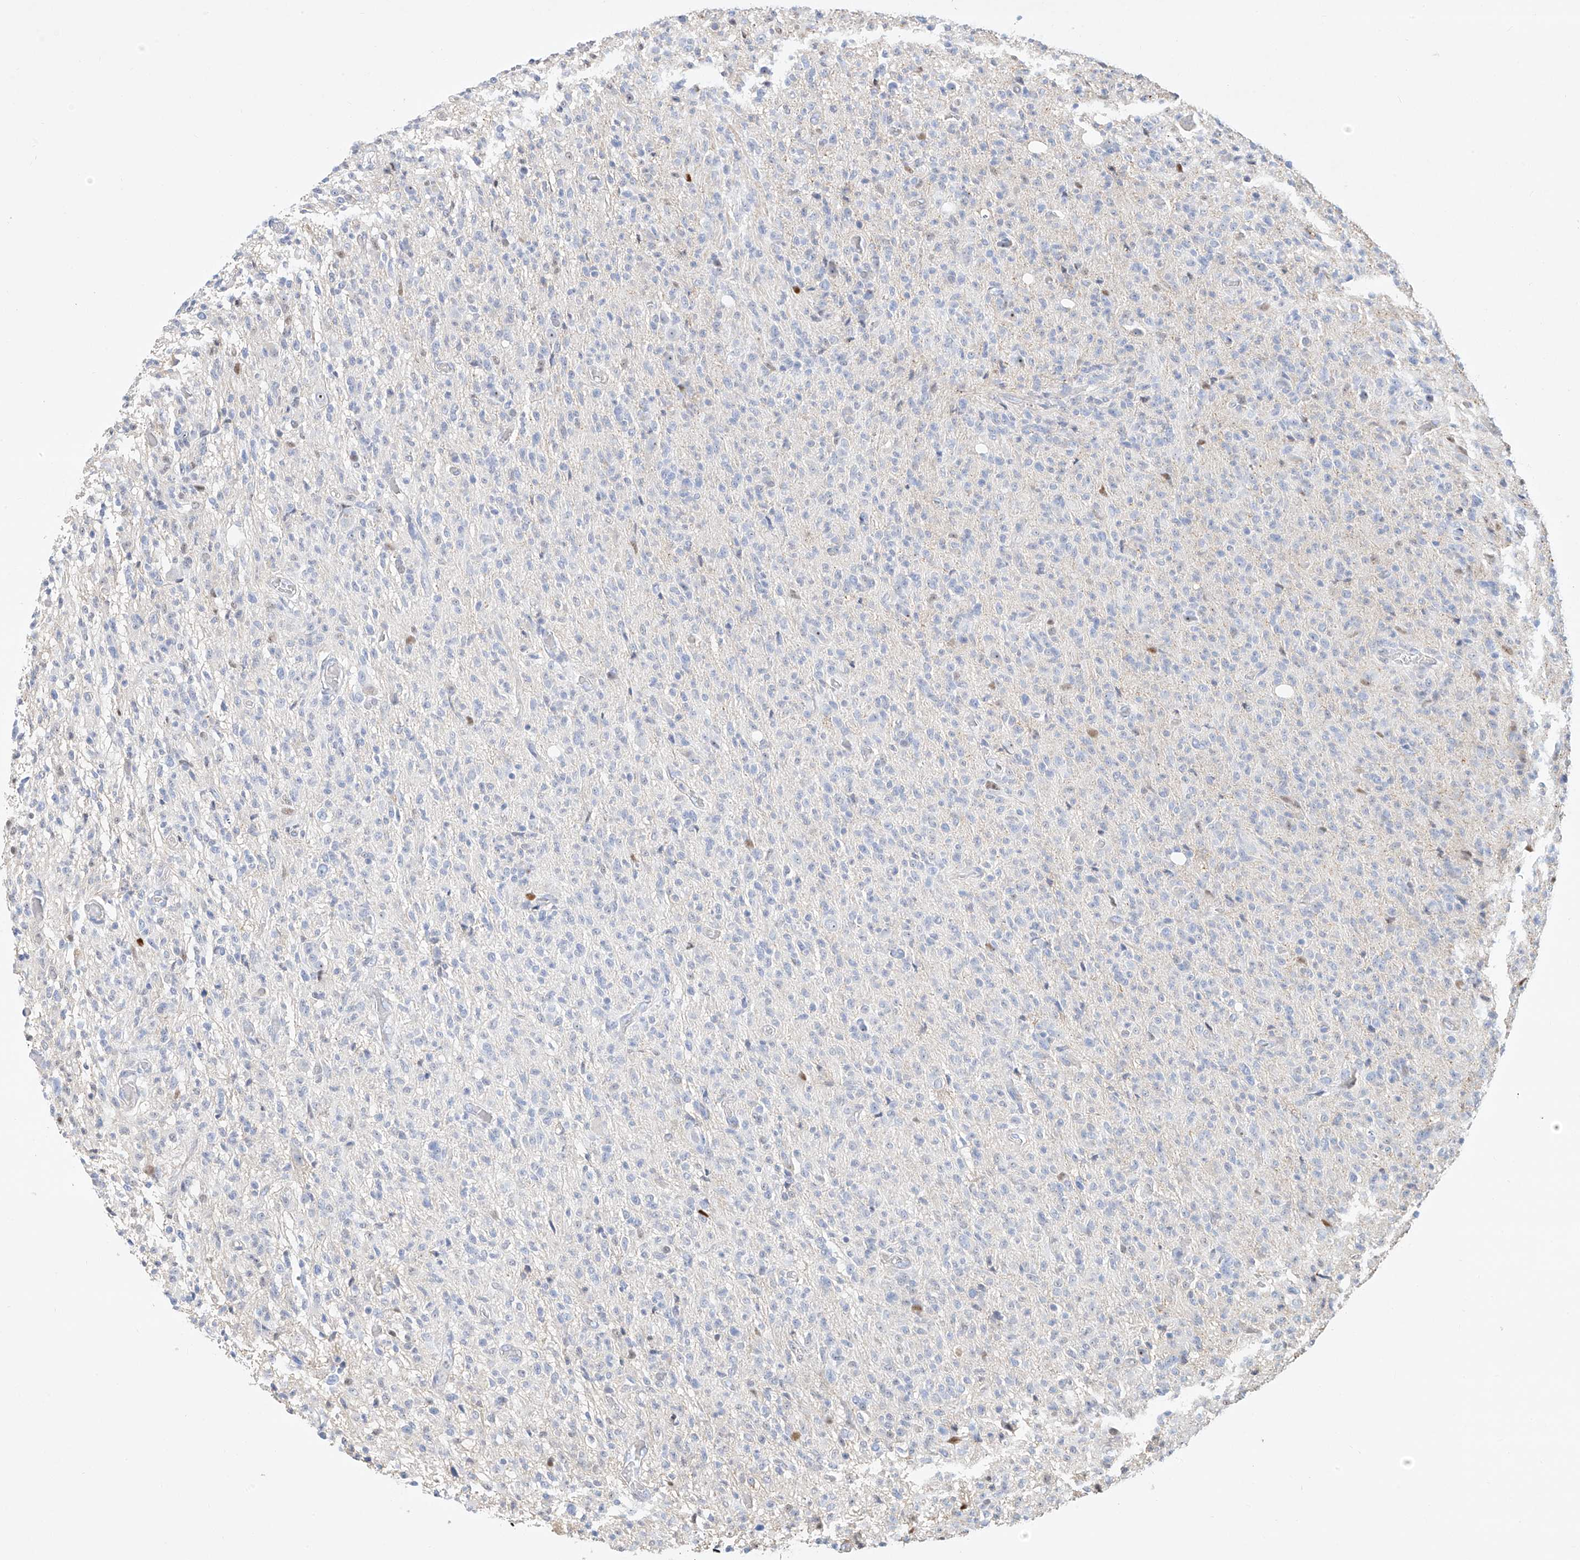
{"staining": {"intensity": "negative", "quantity": "none", "location": "none"}, "tissue": "glioma", "cell_type": "Tumor cells", "image_type": "cancer", "snomed": [{"axis": "morphology", "description": "Glioma, malignant, High grade"}, {"axis": "topography", "description": "Brain"}], "caption": "Tumor cells show no significant positivity in malignant high-grade glioma.", "gene": "SNU13", "patient": {"sex": "female", "age": 57}}